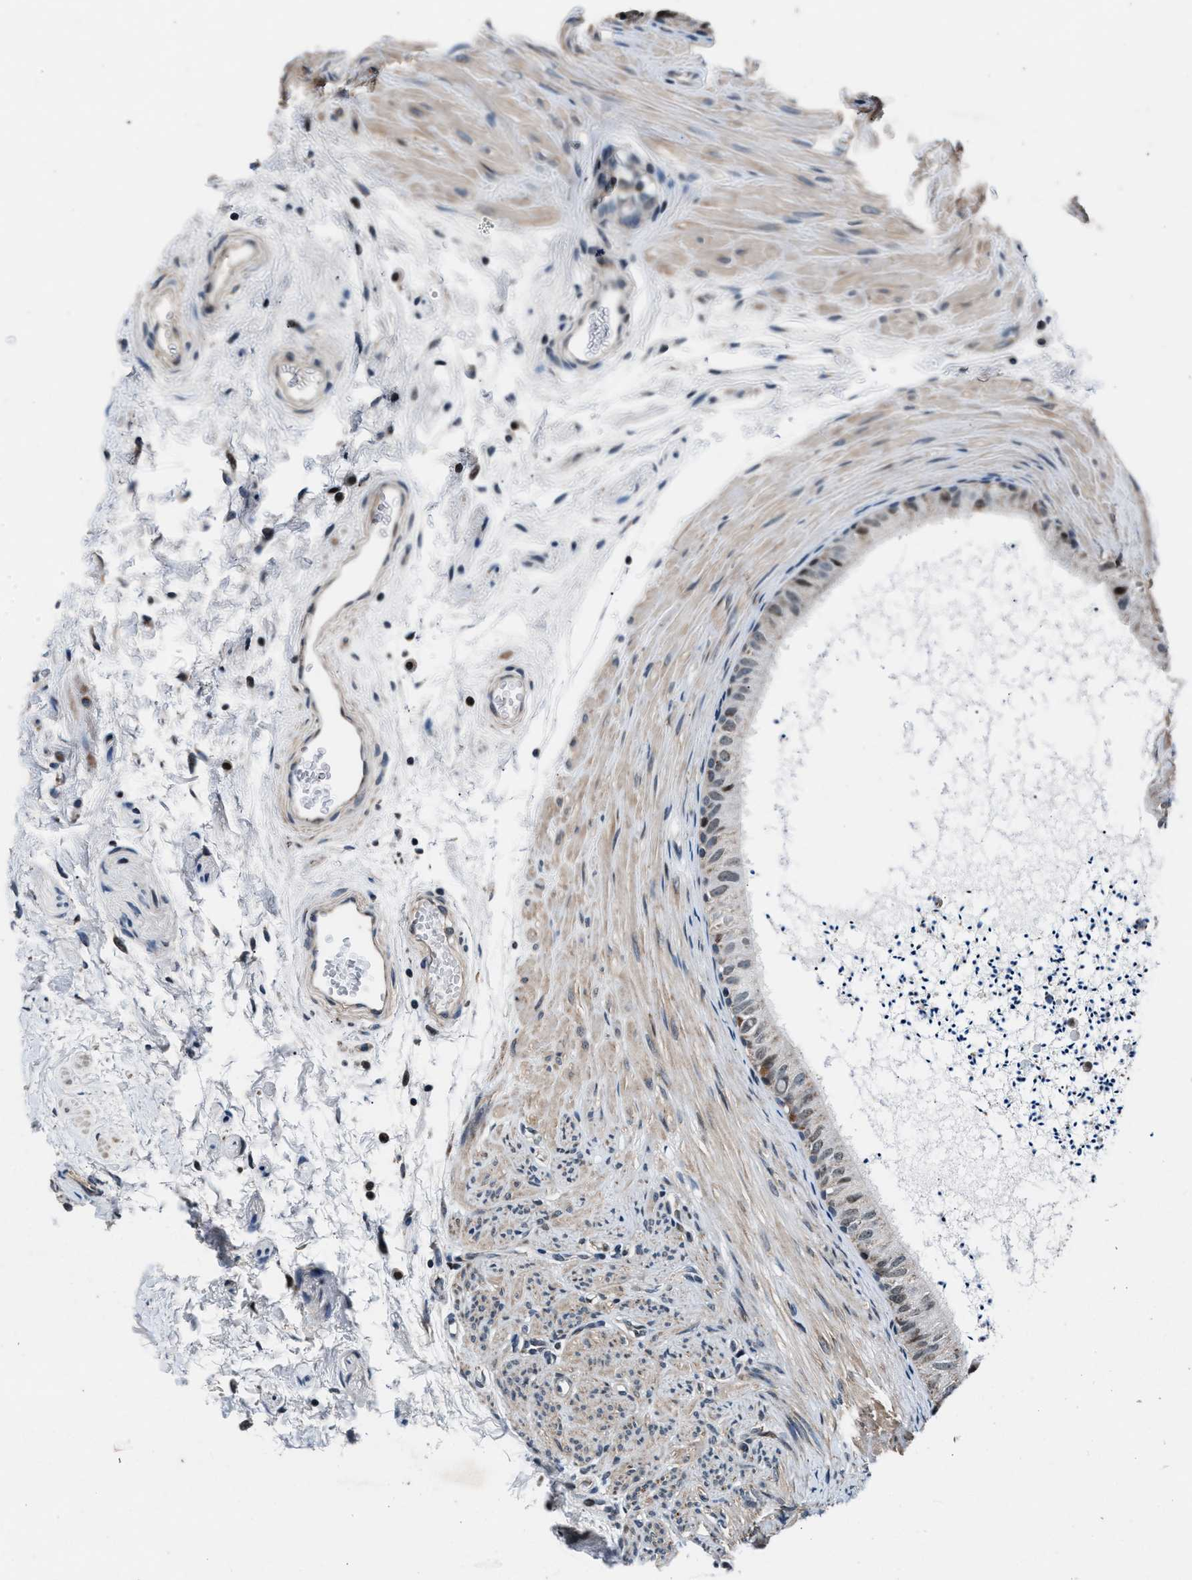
{"staining": {"intensity": "moderate", "quantity": "25%-75%", "location": "cytoplasmic/membranous,nuclear"}, "tissue": "epididymis", "cell_type": "Glandular cells", "image_type": "normal", "snomed": [{"axis": "morphology", "description": "Normal tissue, NOS"}, {"axis": "topography", "description": "Epididymis"}], "caption": "Epididymis stained with DAB IHC reveals medium levels of moderate cytoplasmic/membranous,nuclear positivity in approximately 25%-75% of glandular cells. The protein of interest is stained brown, and the nuclei are stained in blue (DAB IHC with brightfield microscopy, high magnification).", "gene": "PRRC2B", "patient": {"sex": "male", "age": 56}}